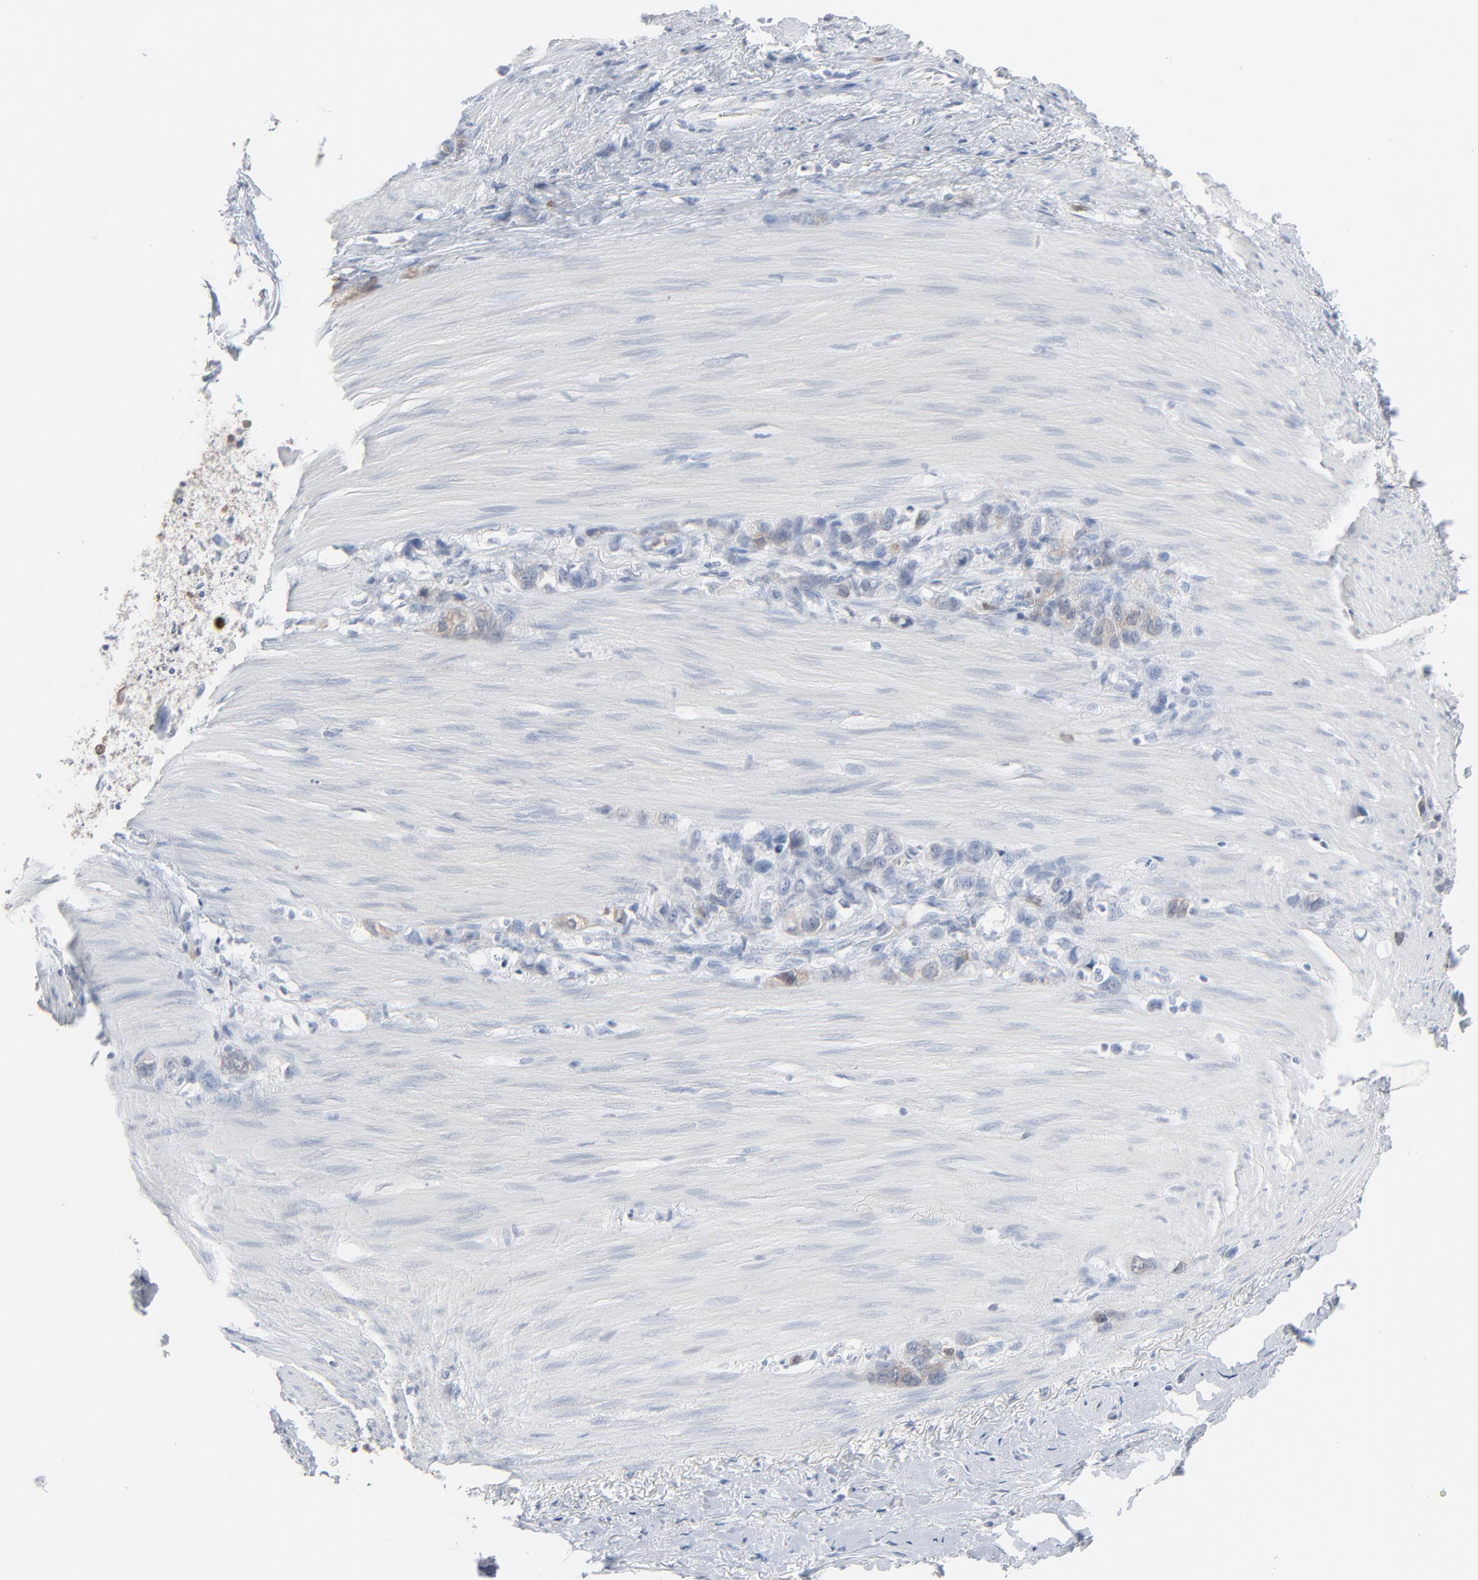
{"staining": {"intensity": "weak", "quantity": "<25%", "location": "cytoplasmic/membranous"}, "tissue": "stomach cancer", "cell_type": "Tumor cells", "image_type": "cancer", "snomed": [{"axis": "morphology", "description": "Normal tissue, NOS"}, {"axis": "morphology", "description": "Adenocarcinoma, NOS"}, {"axis": "morphology", "description": "Adenocarcinoma, High grade"}, {"axis": "topography", "description": "Stomach, upper"}, {"axis": "topography", "description": "Stomach"}], "caption": "Tumor cells show no significant positivity in stomach cancer (adenocarcinoma). (IHC, brightfield microscopy, high magnification).", "gene": "PHGDH", "patient": {"sex": "female", "age": 65}}